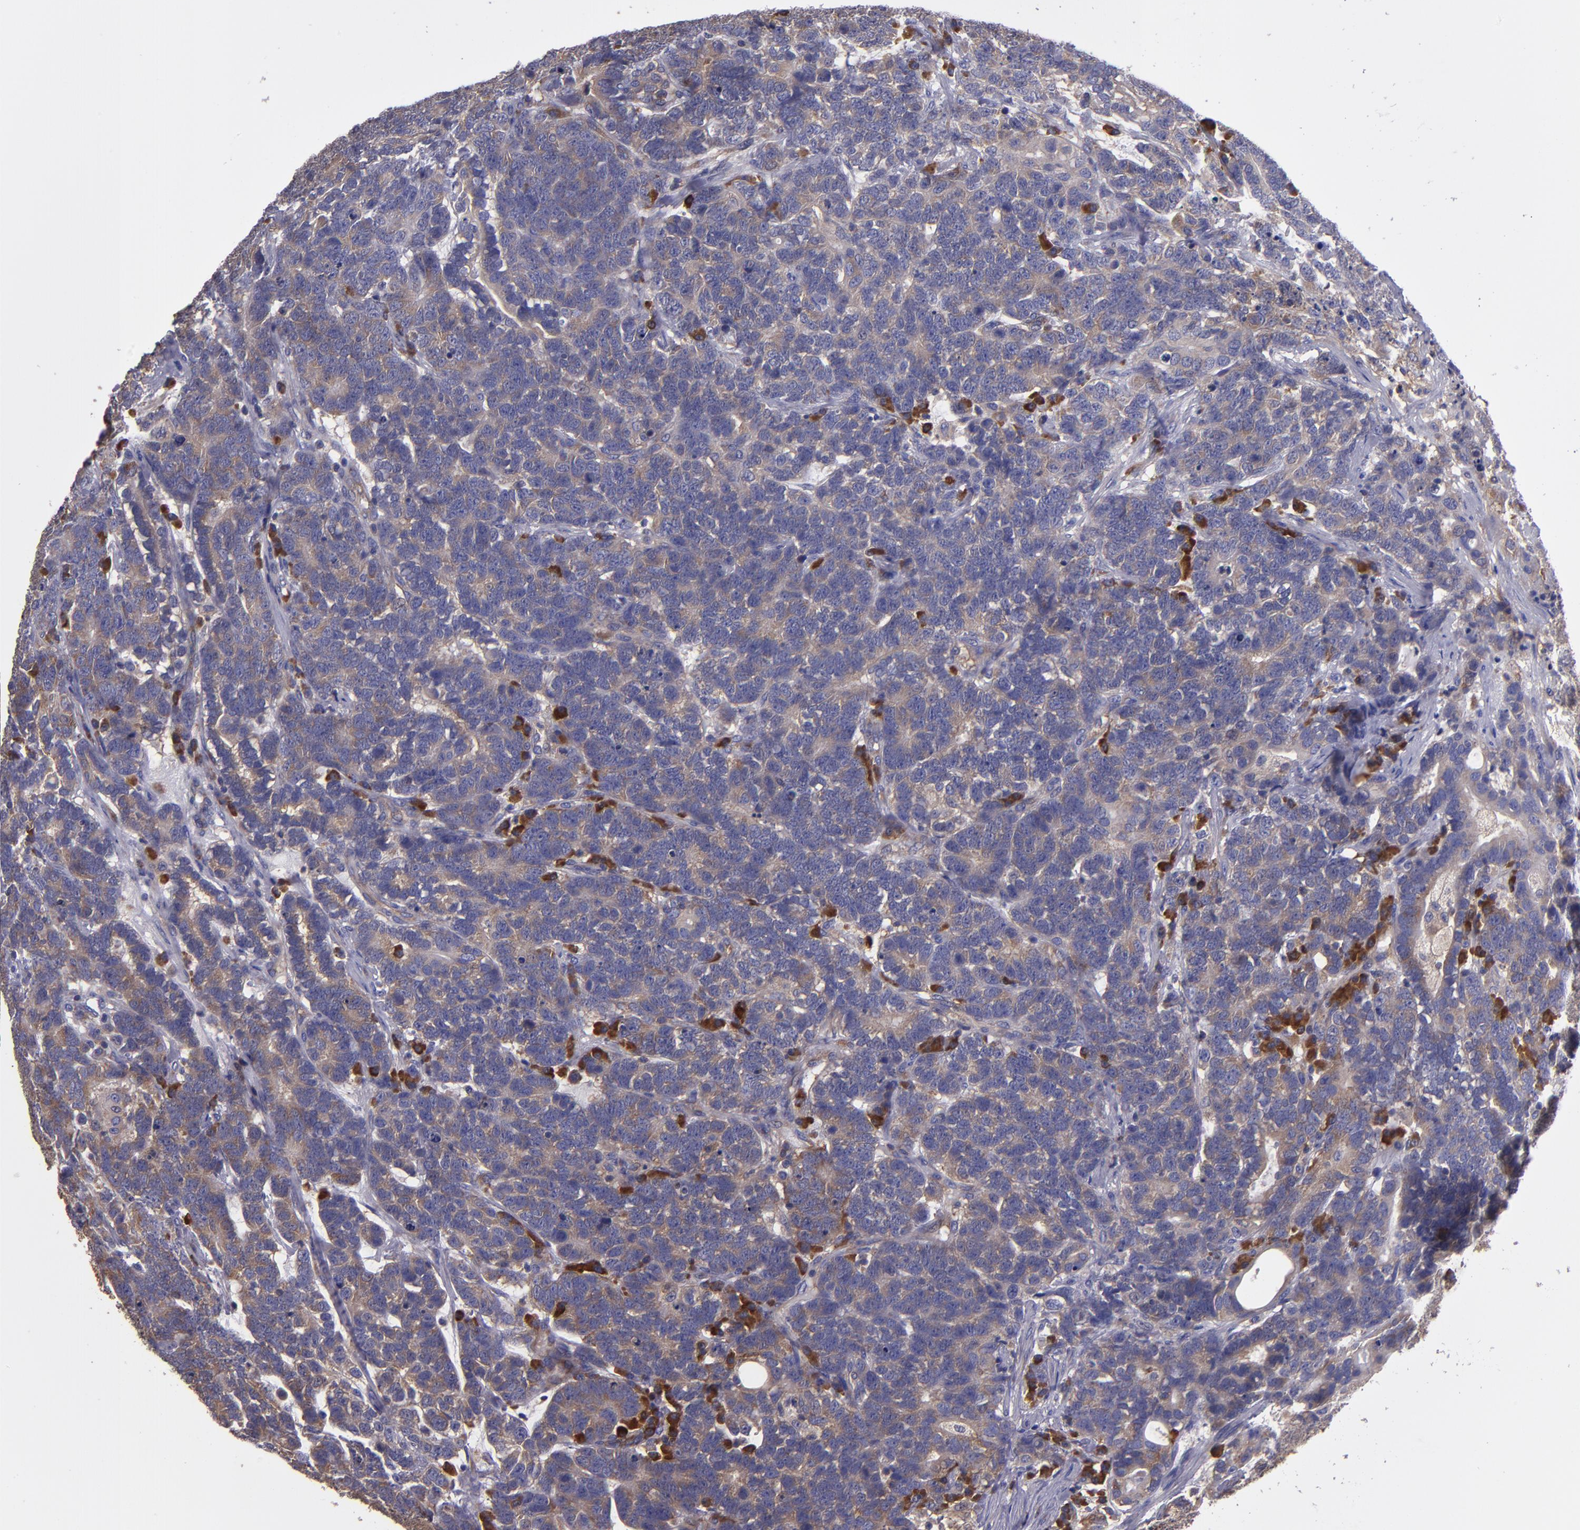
{"staining": {"intensity": "weak", "quantity": ">75%", "location": "cytoplasmic/membranous"}, "tissue": "testis cancer", "cell_type": "Tumor cells", "image_type": "cancer", "snomed": [{"axis": "morphology", "description": "Carcinoma, Embryonal, NOS"}, {"axis": "topography", "description": "Testis"}], "caption": "DAB (3,3'-diaminobenzidine) immunohistochemical staining of testis cancer reveals weak cytoplasmic/membranous protein staining in approximately >75% of tumor cells.", "gene": "CARS1", "patient": {"sex": "male", "age": 26}}